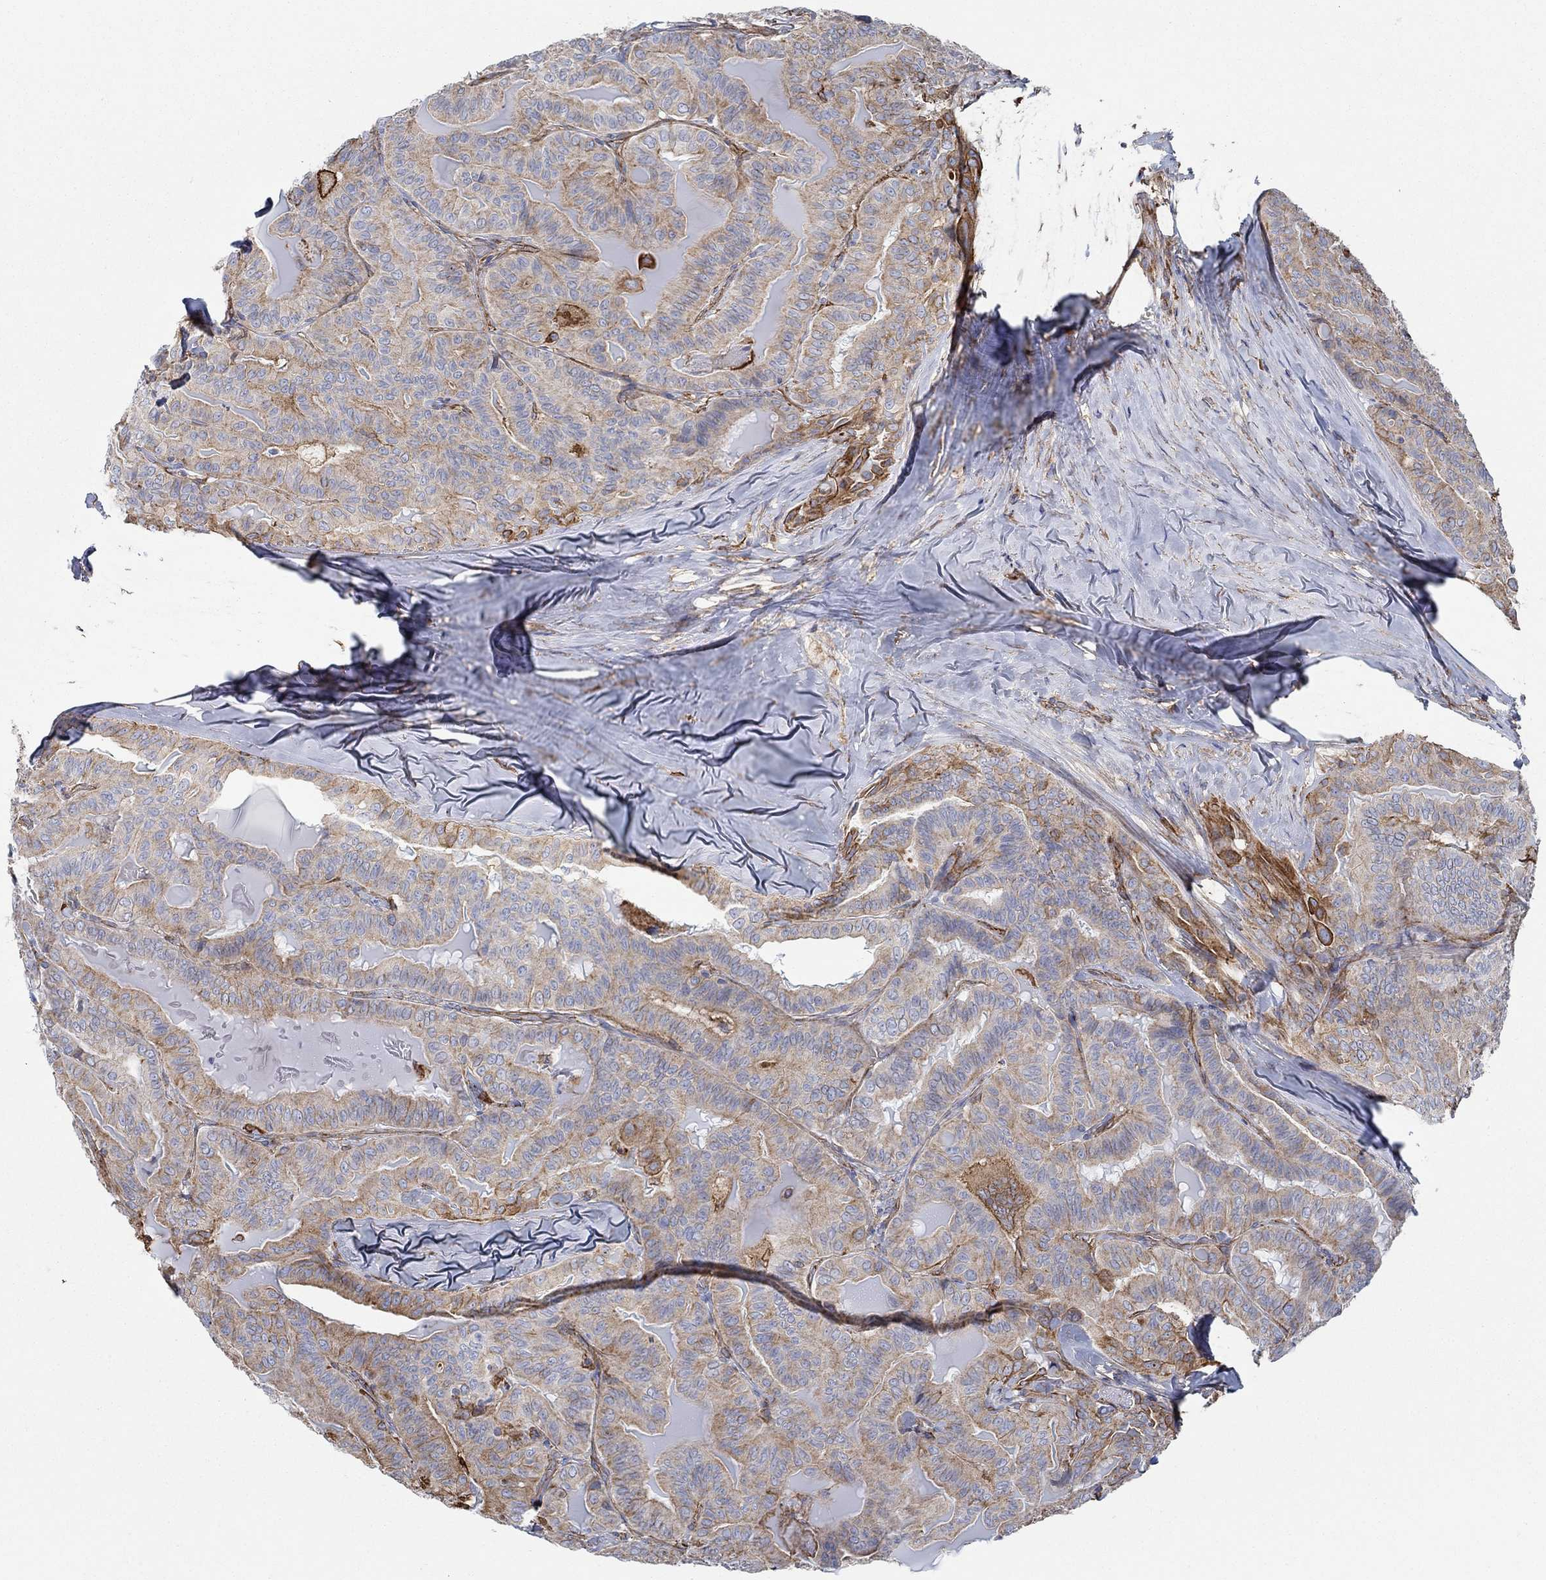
{"staining": {"intensity": "strong", "quantity": "<25%", "location": "cytoplasmic/membranous"}, "tissue": "thyroid cancer", "cell_type": "Tumor cells", "image_type": "cancer", "snomed": [{"axis": "morphology", "description": "Papillary adenocarcinoma, NOS"}, {"axis": "topography", "description": "Thyroid gland"}], "caption": "Thyroid papillary adenocarcinoma was stained to show a protein in brown. There is medium levels of strong cytoplasmic/membranous expression in approximately <25% of tumor cells.", "gene": "STC2", "patient": {"sex": "female", "age": 68}}